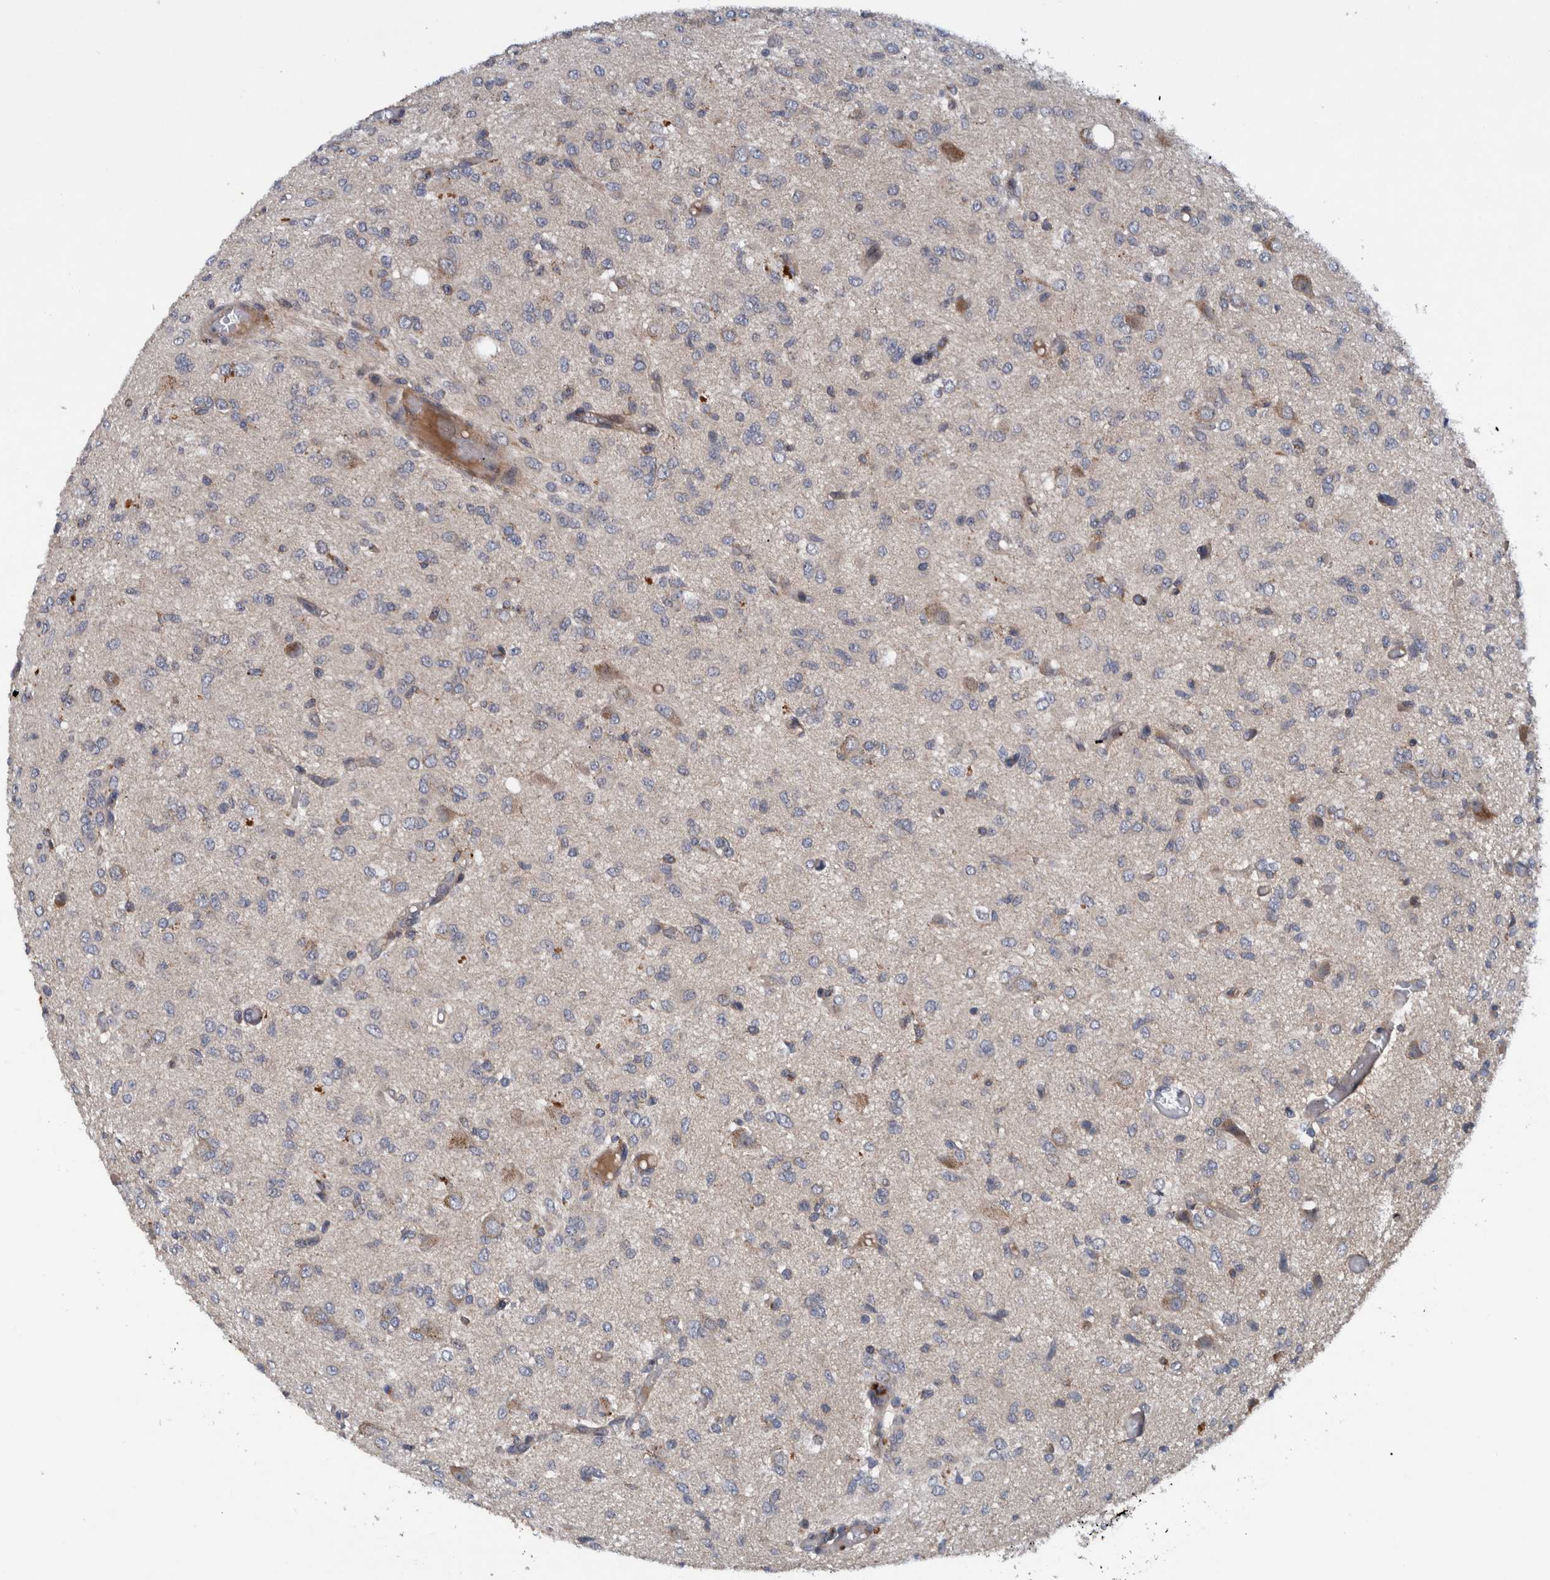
{"staining": {"intensity": "negative", "quantity": "none", "location": "none"}, "tissue": "glioma", "cell_type": "Tumor cells", "image_type": "cancer", "snomed": [{"axis": "morphology", "description": "Glioma, malignant, High grade"}, {"axis": "topography", "description": "Brain"}], "caption": "Tumor cells are negative for brown protein staining in glioma.", "gene": "ITIH3", "patient": {"sex": "female", "age": 59}}